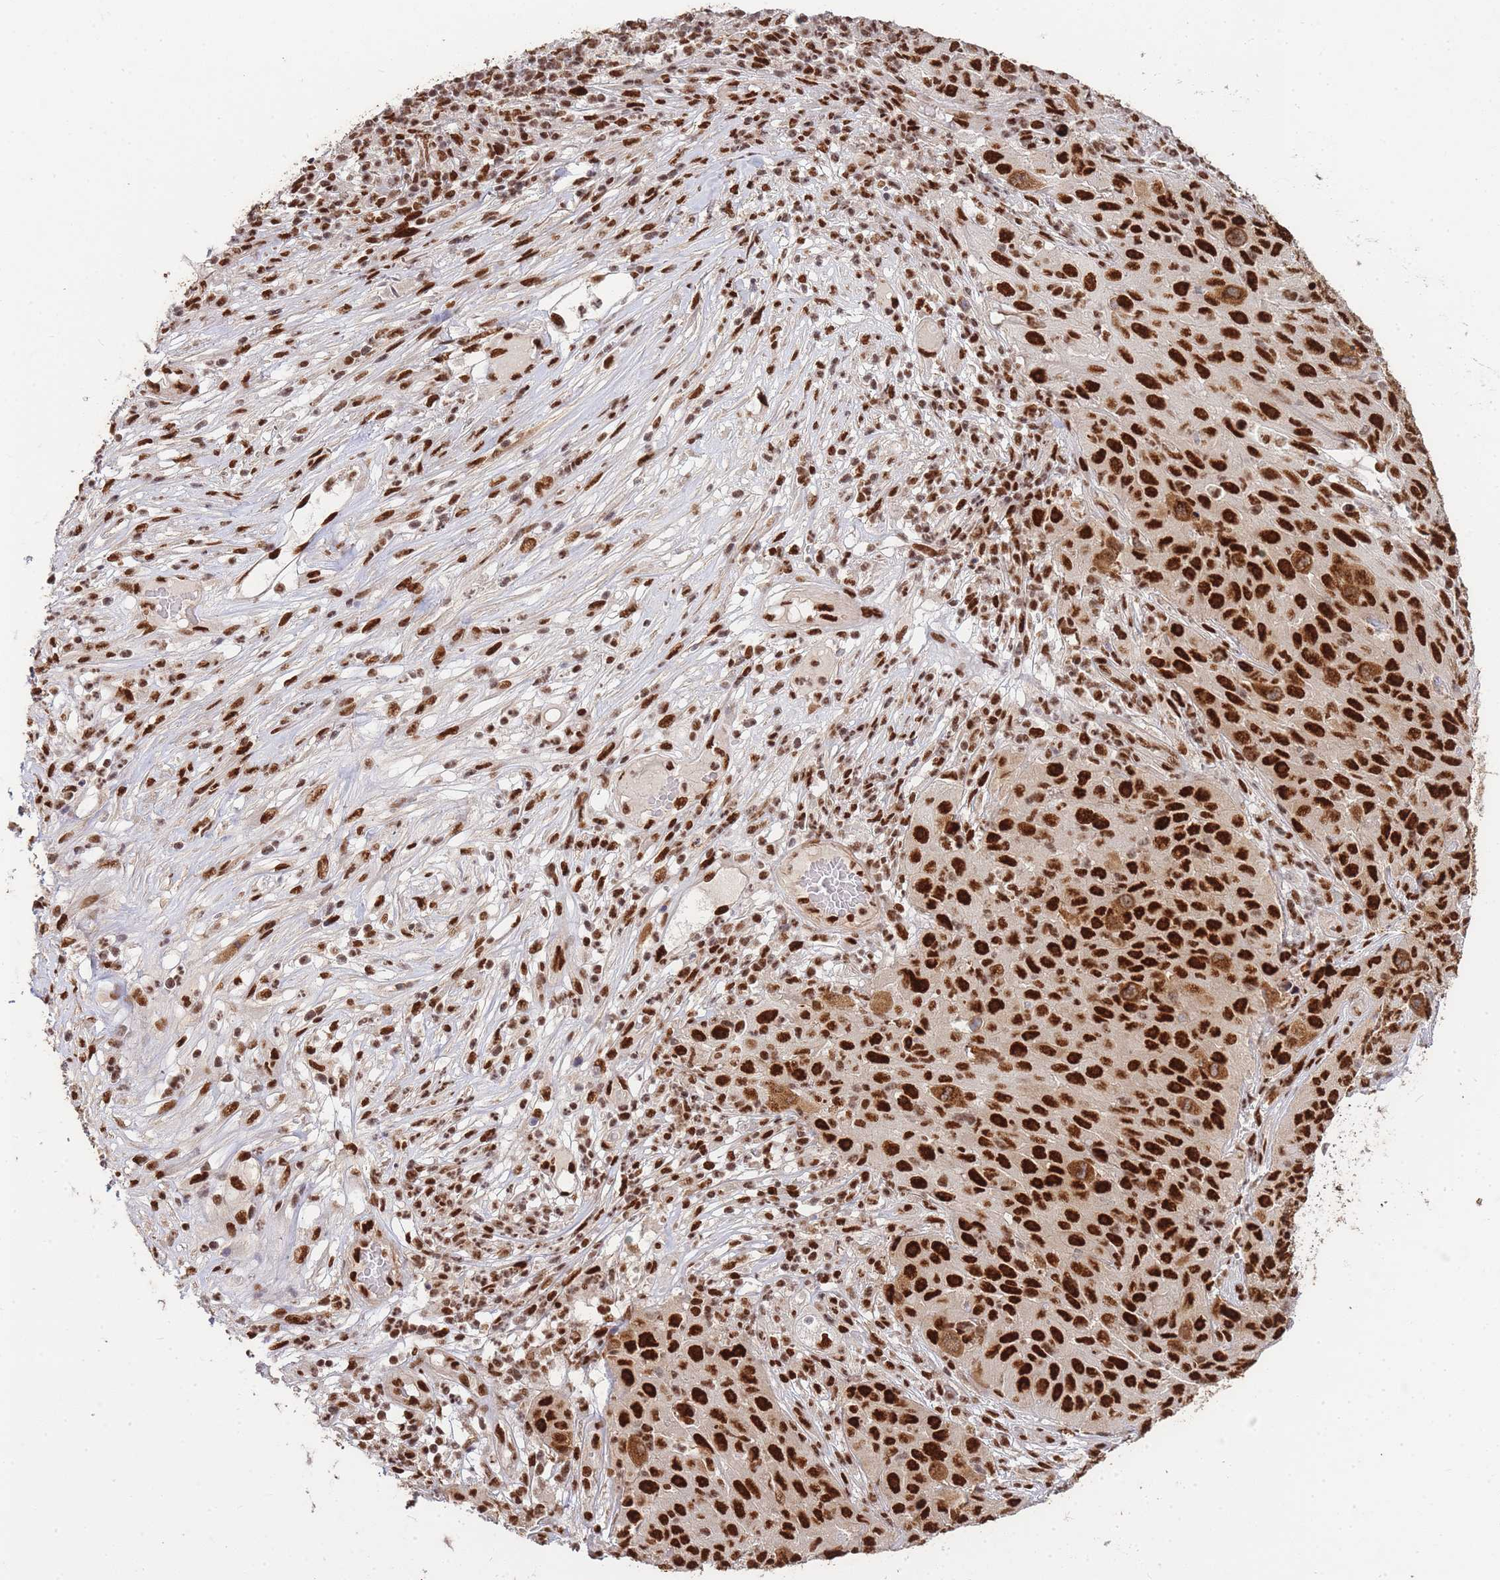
{"staining": {"intensity": "strong", "quantity": ">75%", "location": "nuclear"}, "tissue": "skin cancer", "cell_type": "Tumor cells", "image_type": "cancer", "snomed": [{"axis": "morphology", "description": "Squamous cell carcinoma, NOS"}, {"axis": "topography", "description": "Skin"}], "caption": "Brown immunohistochemical staining in skin cancer (squamous cell carcinoma) demonstrates strong nuclear expression in about >75% of tumor cells. (DAB (3,3'-diaminobenzidine) = brown stain, brightfield microscopy at high magnification).", "gene": "PRKDC", "patient": {"sex": "female", "age": 87}}